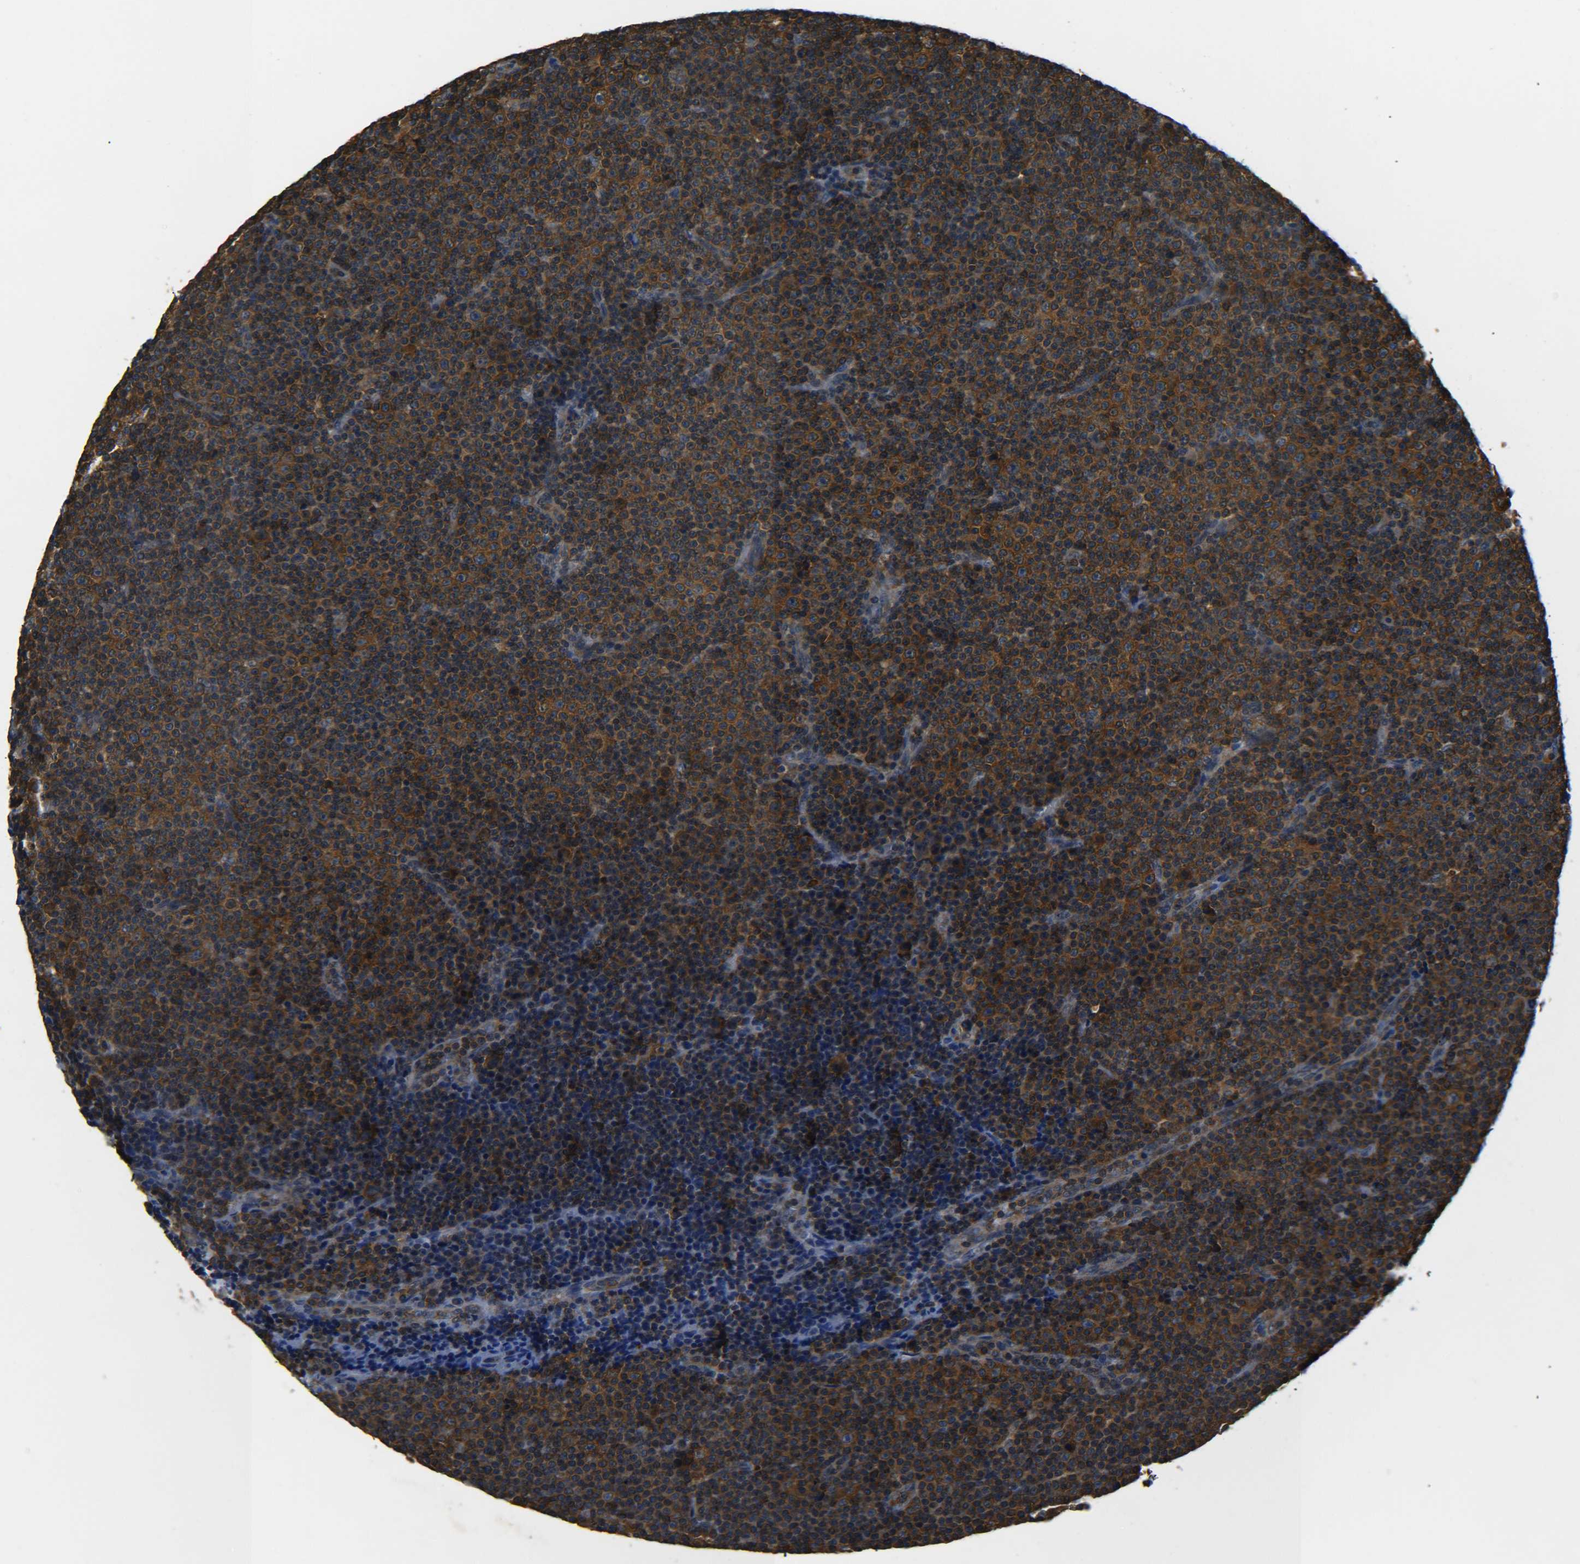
{"staining": {"intensity": "strong", "quantity": ">75%", "location": "cytoplasmic/membranous"}, "tissue": "lymphoma", "cell_type": "Tumor cells", "image_type": "cancer", "snomed": [{"axis": "morphology", "description": "Malignant lymphoma, non-Hodgkin's type, Low grade"}, {"axis": "topography", "description": "Lymph node"}], "caption": "Lymphoma stained with a protein marker displays strong staining in tumor cells.", "gene": "PREB", "patient": {"sex": "female", "age": 67}}